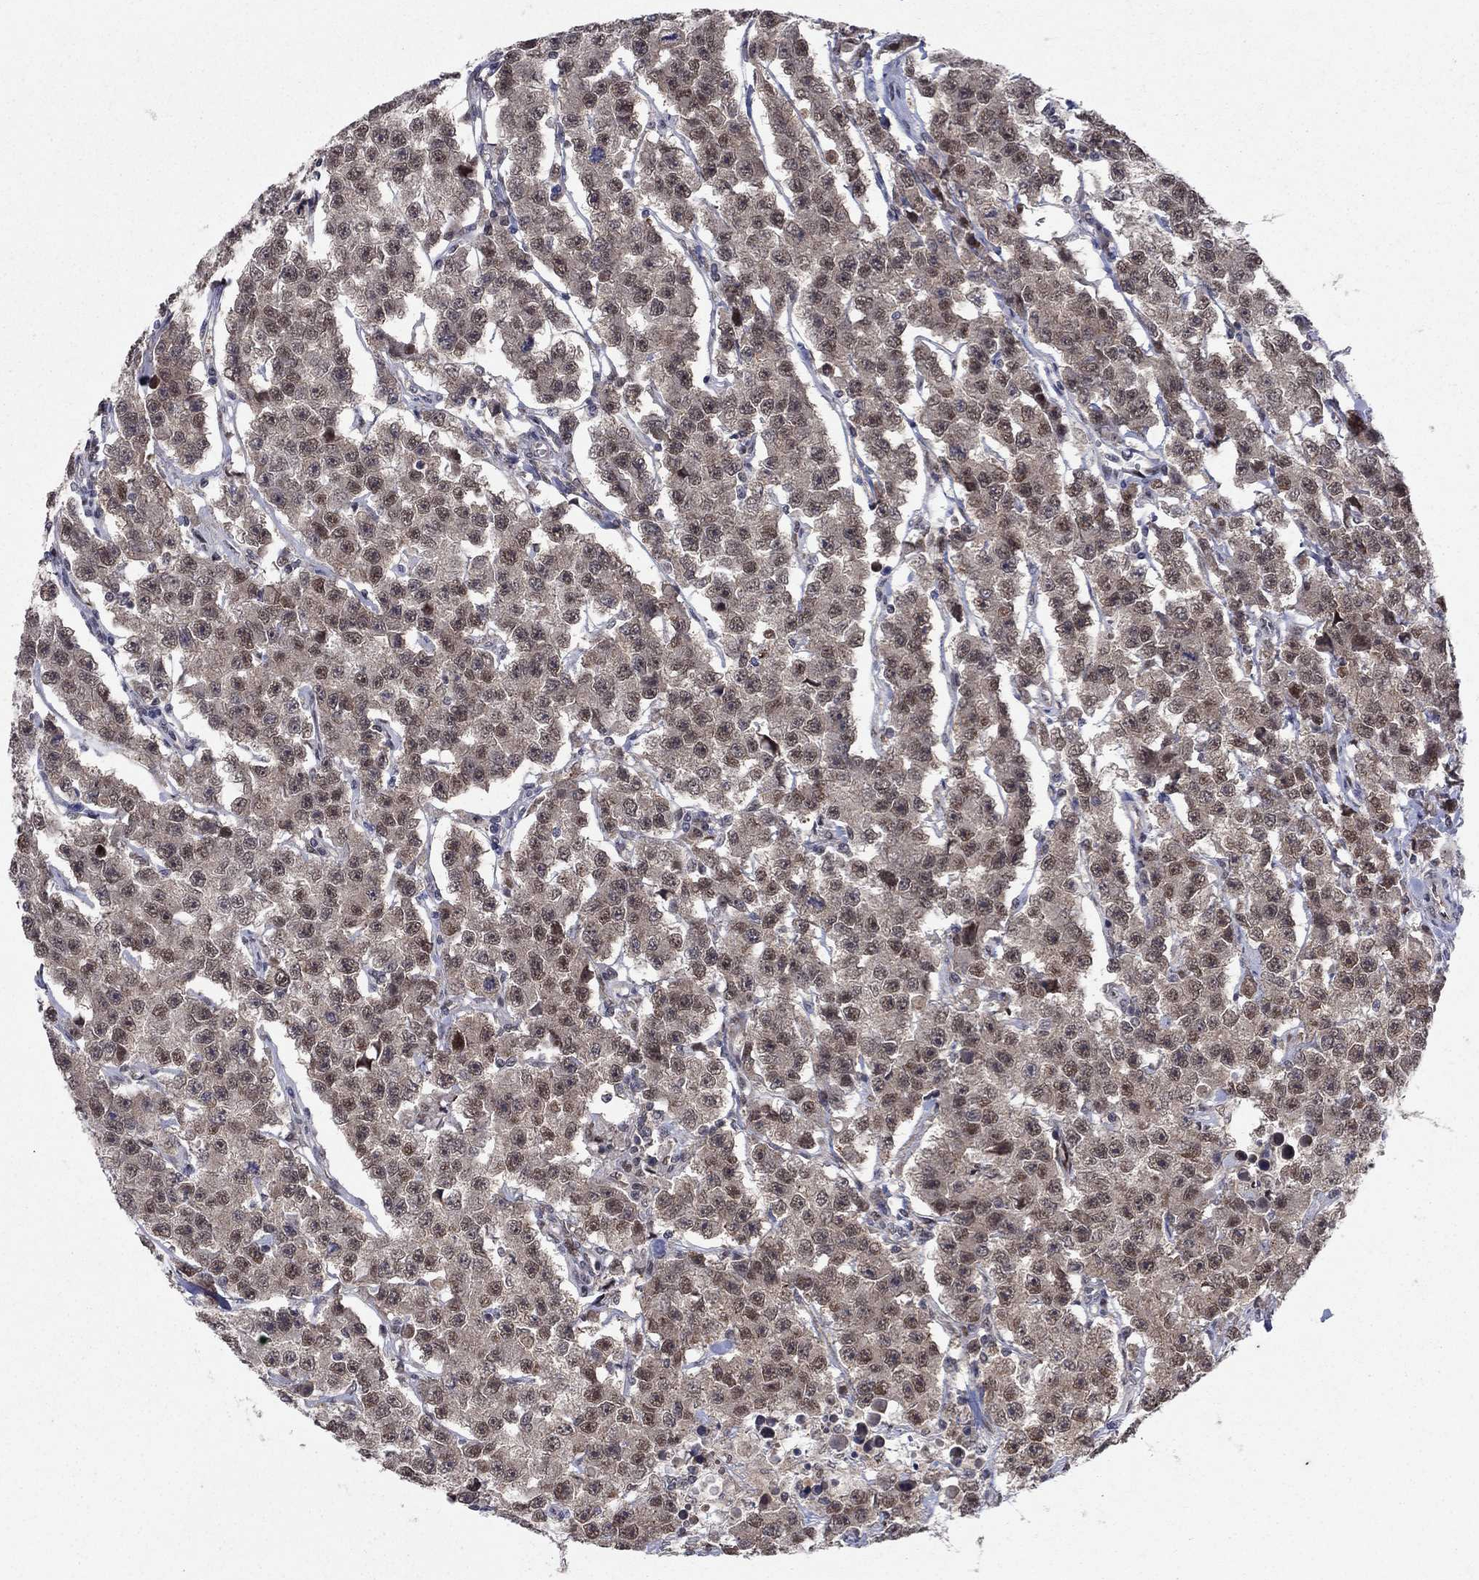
{"staining": {"intensity": "weak", "quantity": "25%-75%", "location": "cytoplasmic/membranous,nuclear"}, "tissue": "testis cancer", "cell_type": "Tumor cells", "image_type": "cancer", "snomed": [{"axis": "morphology", "description": "Seminoma, NOS"}, {"axis": "topography", "description": "Testis"}], "caption": "There is low levels of weak cytoplasmic/membranous and nuclear staining in tumor cells of testis cancer (seminoma), as demonstrated by immunohistochemical staining (brown color).", "gene": "PSMC1", "patient": {"sex": "male", "age": 59}}